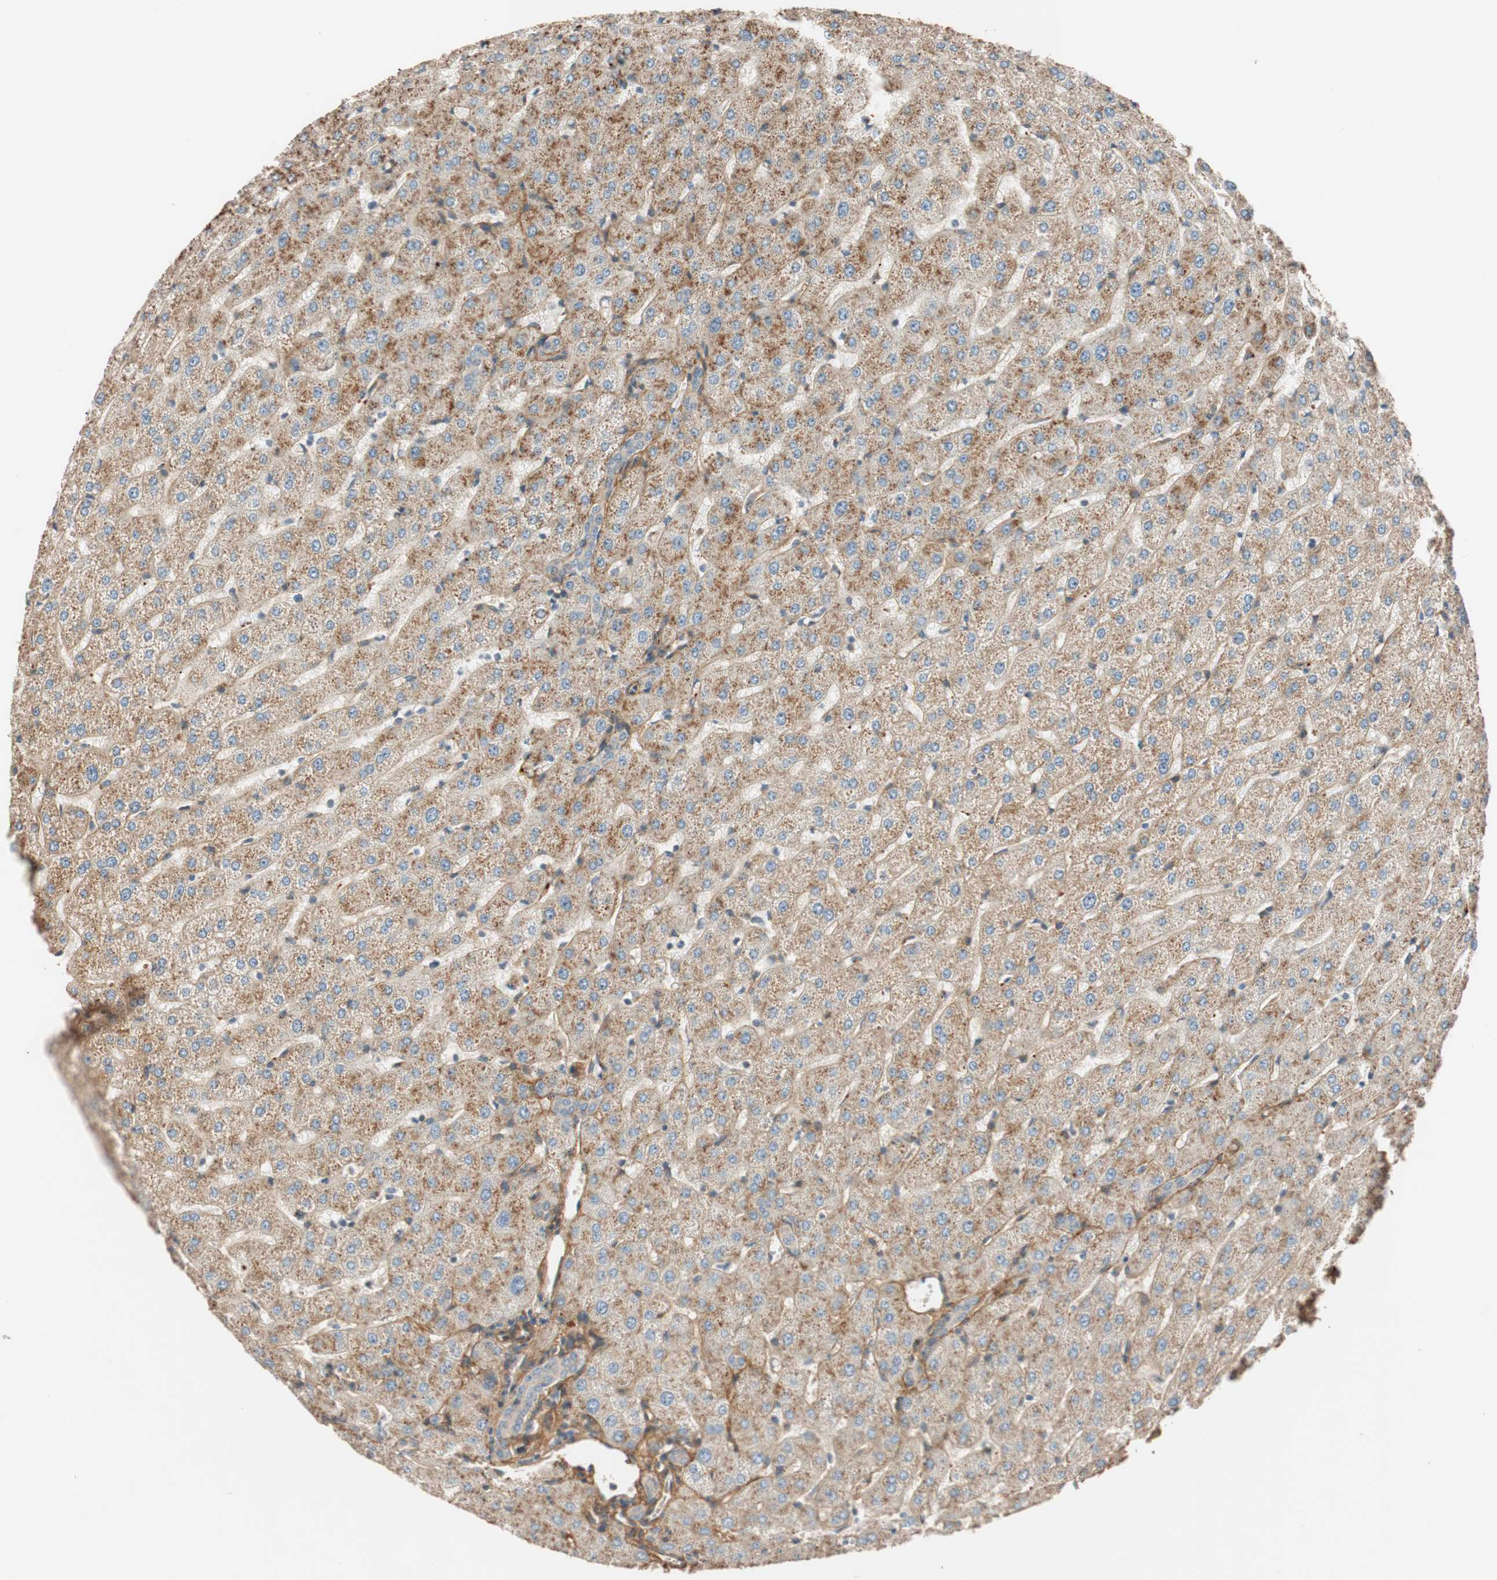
{"staining": {"intensity": "weak", "quantity": ">75%", "location": "cytoplasmic/membranous"}, "tissue": "liver", "cell_type": "Cholangiocytes", "image_type": "normal", "snomed": [{"axis": "morphology", "description": "Normal tissue, NOS"}, {"axis": "morphology", "description": "Fibrosis, NOS"}, {"axis": "topography", "description": "Liver"}], "caption": "Immunohistochemical staining of normal liver shows weak cytoplasmic/membranous protein staining in approximately >75% of cholangiocytes.", "gene": "EPHA6", "patient": {"sex": "female", "age": 29}}